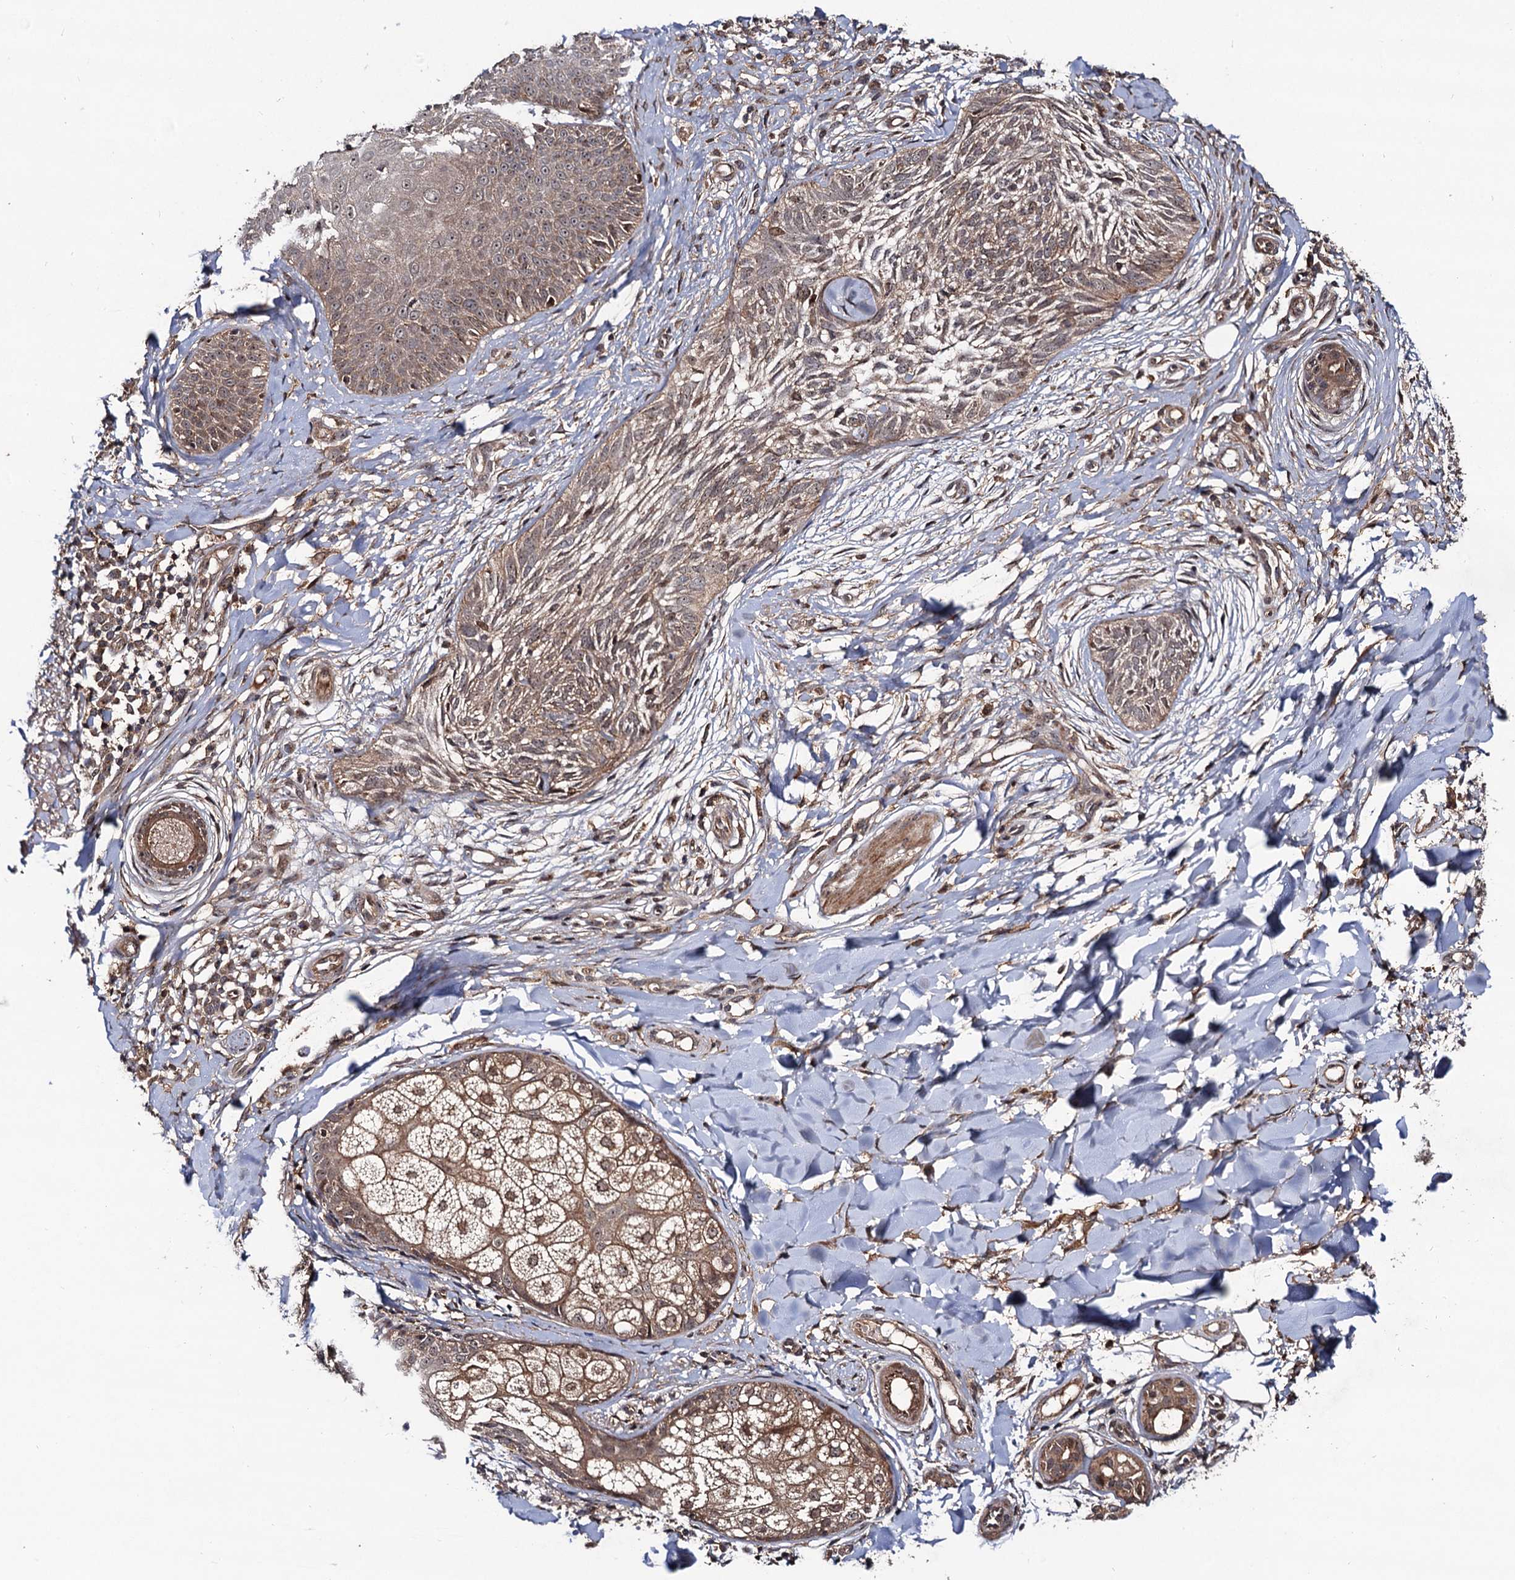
{"staining": {"intensity": "moderate", "quantity": ">75%", "location": "cytoplasmic/membranous"}, "tissue": "skin cancer", "cell_type": "Tumor cells", "image_type": "cancer", "snomed": [{"axis": "morphology", "description": "Basal cell carcinoma"}, {"axis": "topography", "description": "Skin"}], "caption": "The histopathology image displays staining of skin basal cell carcinoma, revealing moderate cytoplasmic/membranous protein expression (brown color) within tumor cells. The staining is performed using DAB brown chromogen to label protein expression. The nuclei are counter-stained blue using hematoxylin.", "gene": "KXD1", "patient": {"sex": "female", "age": 61}}